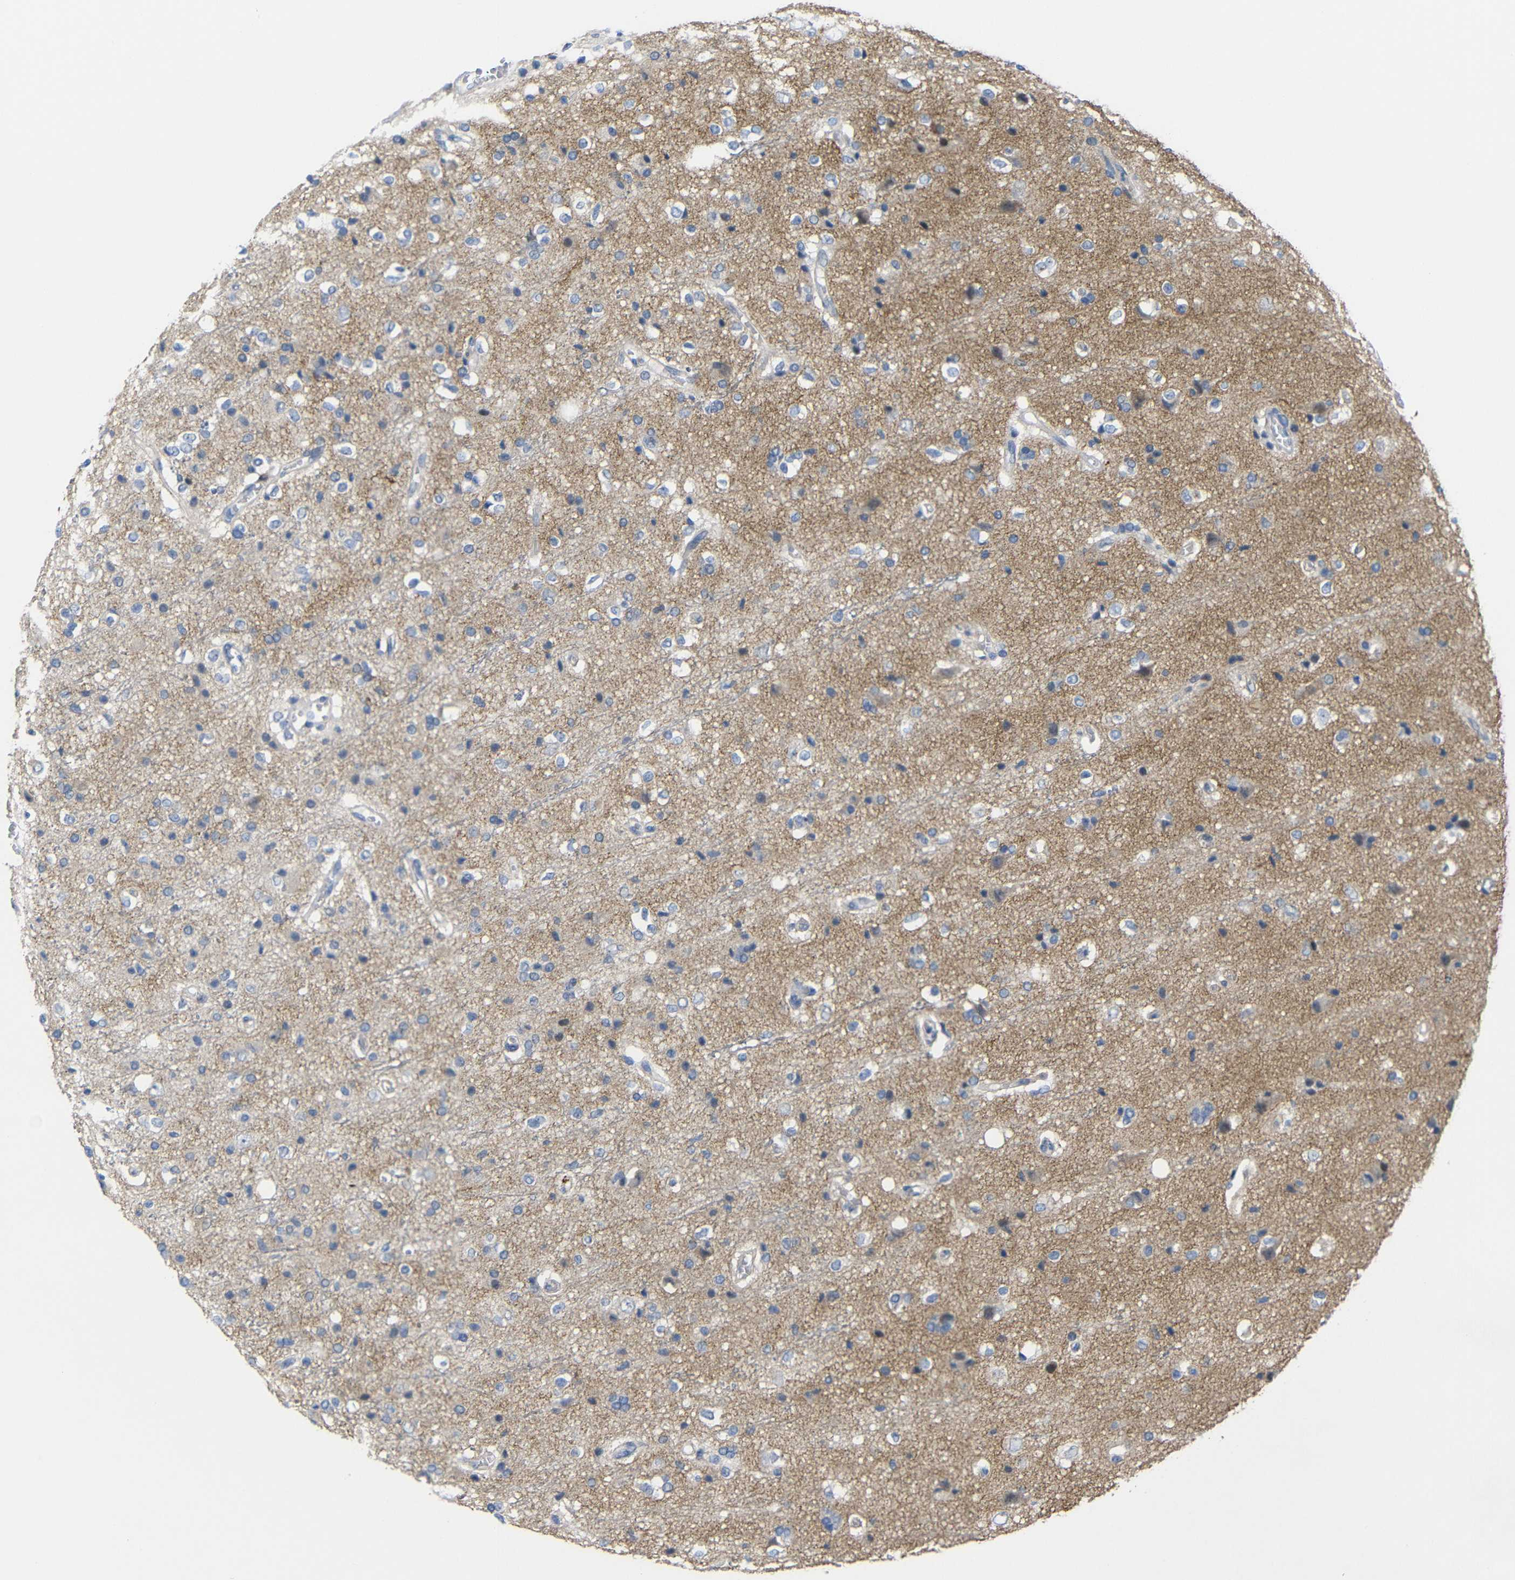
{"staining": {"intensity": "negative", "quantity": "none", "location": "none"}, "tissue": "glioma", "cell_type": "Tumor cells", "image_type": "cancer", "snomed": [{"axis": "morphology", "description": "Glioma, malignant, High grade"}, {"axis": "topography", "description": "Brain"}], "caption": "Tumor cells are negative for brown protein staining in glioma. The staining was performed using DAB to visualize the protein expression in brown, while the nuclei were stained in blue with hematoxylin (Magnification: 20x).", "gene": "CMTM1", "patient": {"sex": "male", "age": 47}}